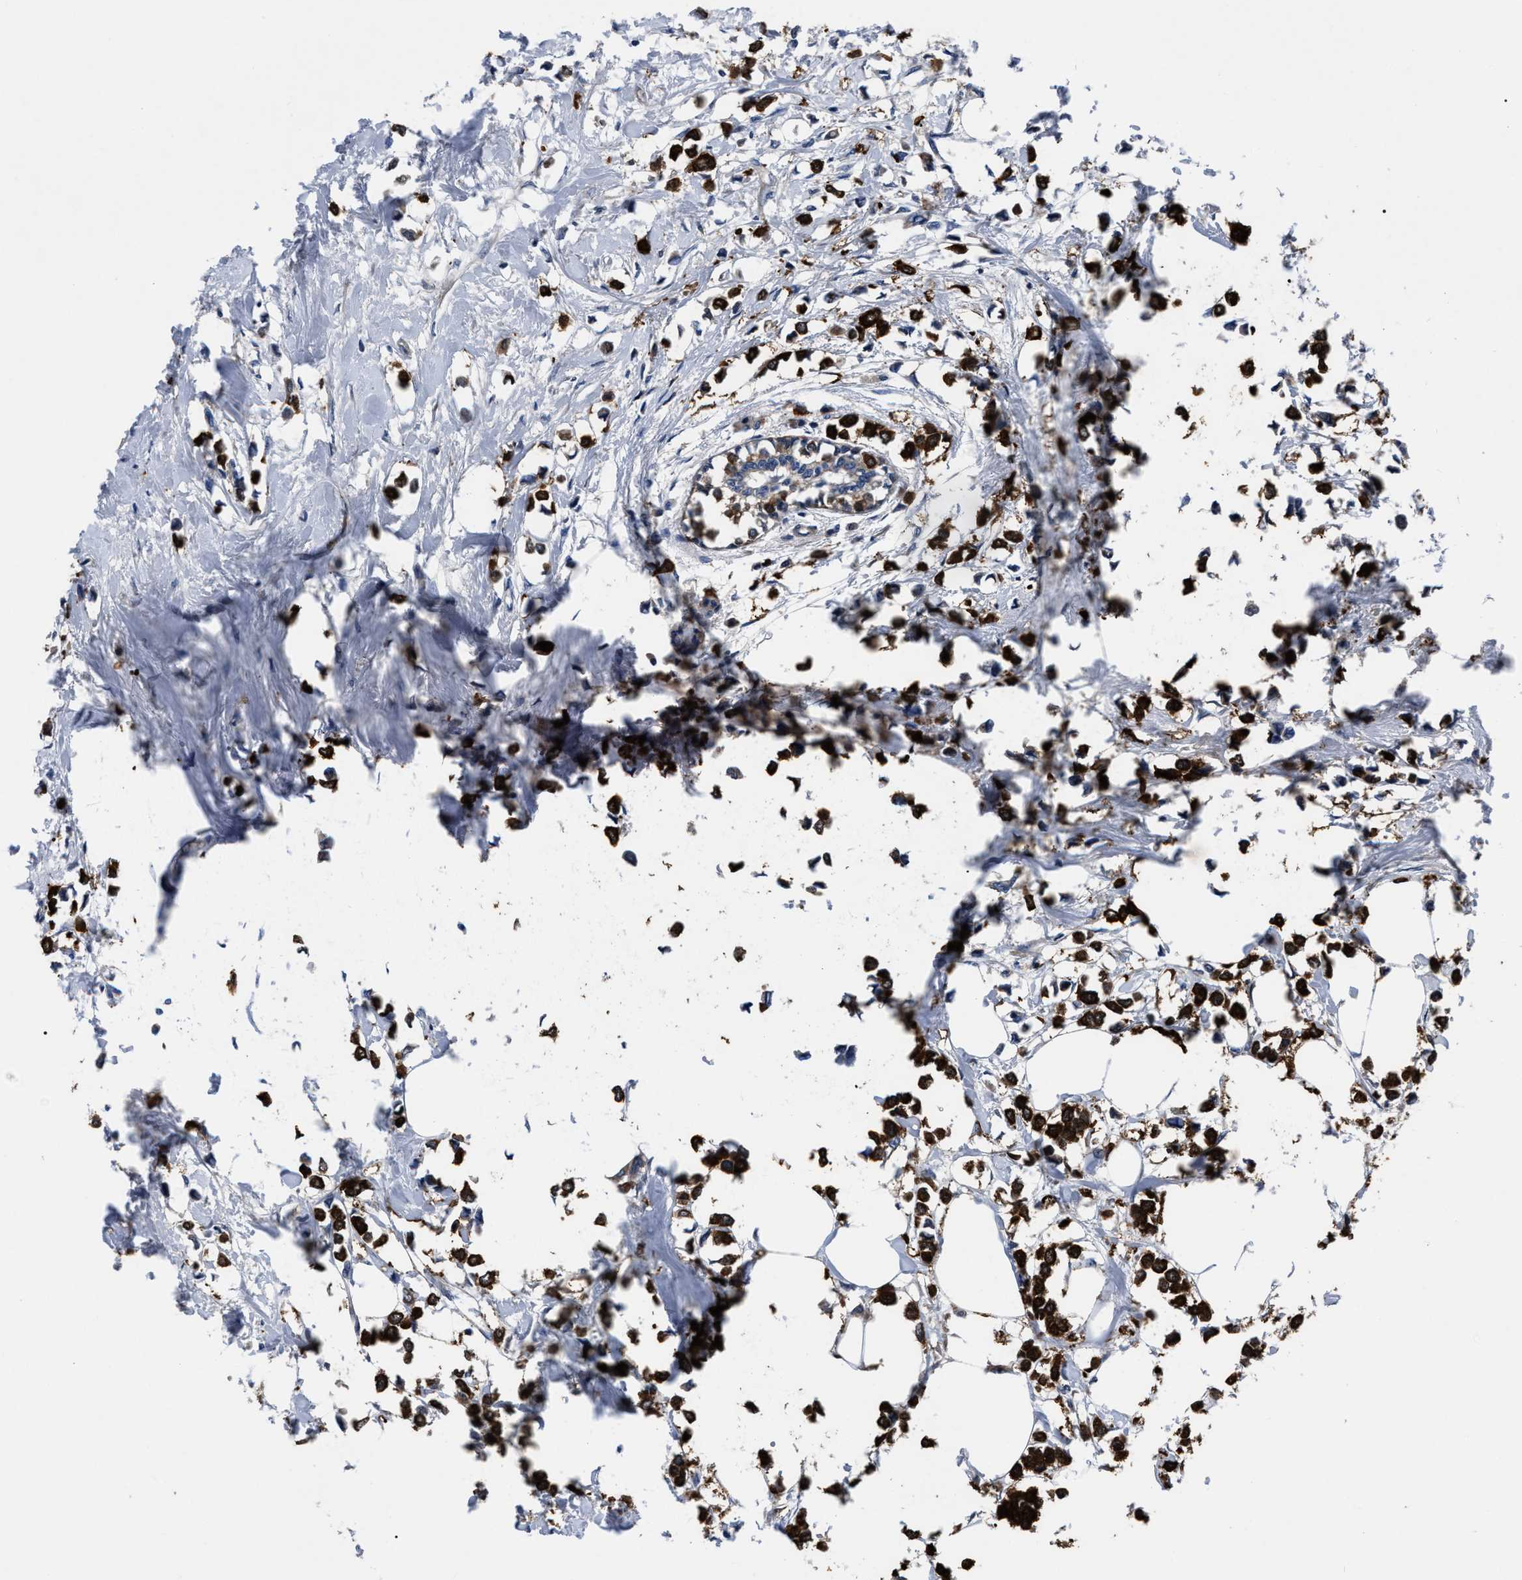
{"staining": {"intensity": "strong", "quantity": ">75%", "location": "cytoplasmic/membranous"}, "tissue": "breast cancer", "cell_type": "Tumor cells", "image_type": "cancer", "snomed": [{"axis": "morphology", "description": "Lobular carcinoma"}, {"axis": "topography", "description": "Breast"}], "caption": "Breast cancer stained with a protein marker displays strong staining in tumor cells.", "gene": "MOV10L1", "patient": {"sex": "female", "age": 51}}